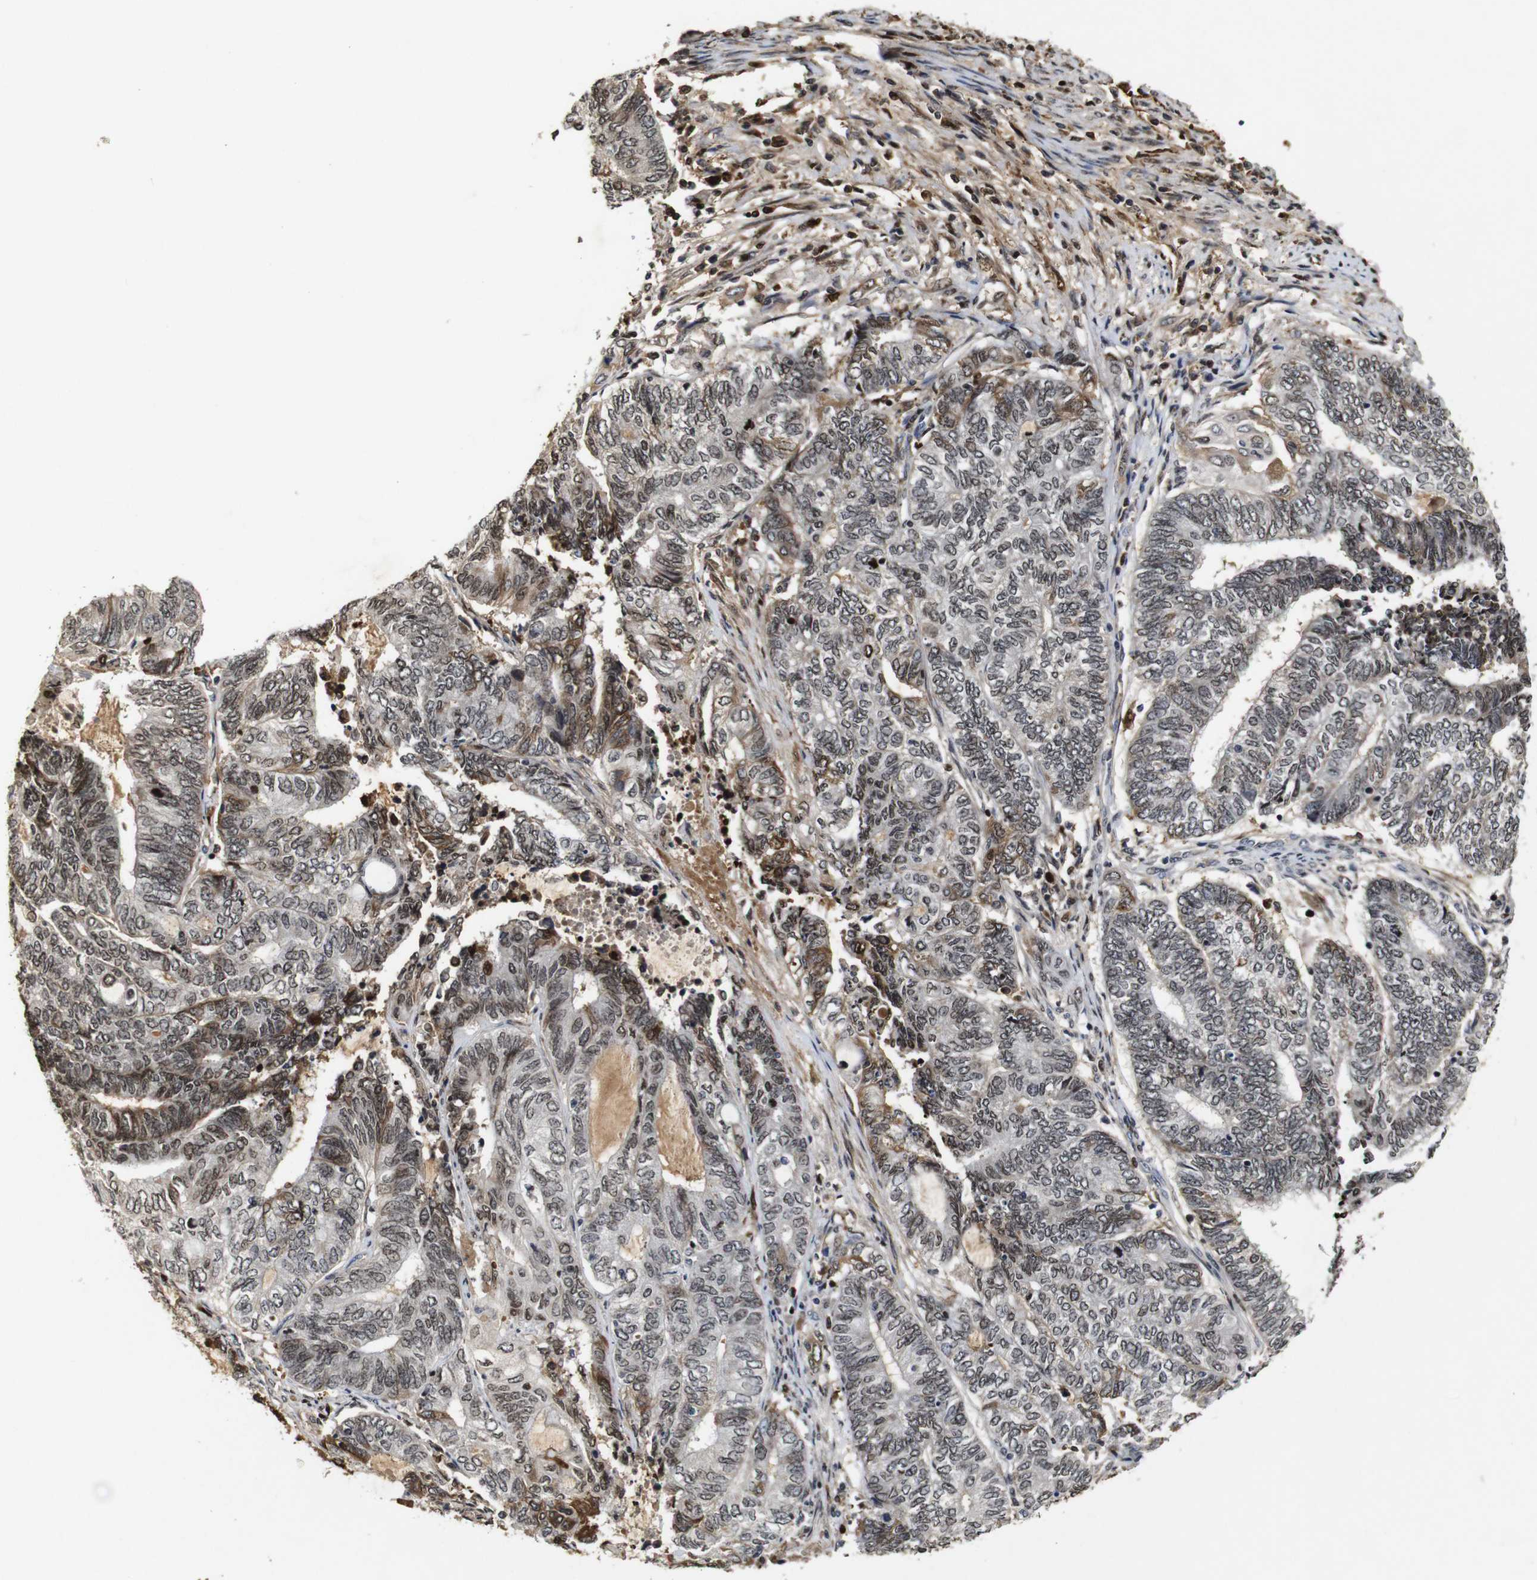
{"staining": {"intensity": "moderate", "quantity": "<25%", "location": "cytoplasmic/membranous,nuclear"}, "tissue": "endometrial cancer", "cell_type": "Tumor cells", "image_type": "cancer", "snomed": [{"axis": "morphology", "description": "Adenocarcinoma, NOS"}, {"axis": "topography", "description": "Uterus"}, {"axis": "topography", "description": "Endometrium"}], "caption": "Protein expression analysis of human endometrial adenocarcinoma reveals moderate cytoplasmic/membranous and nuclear staining in approximately <25% of tumor cells. (DAB (3,3'-diaminobenzidine) IHC with brightfield microscopy, high magnification).", "gene": "MYC", "patient": {"sex": "female", "age": 70}}